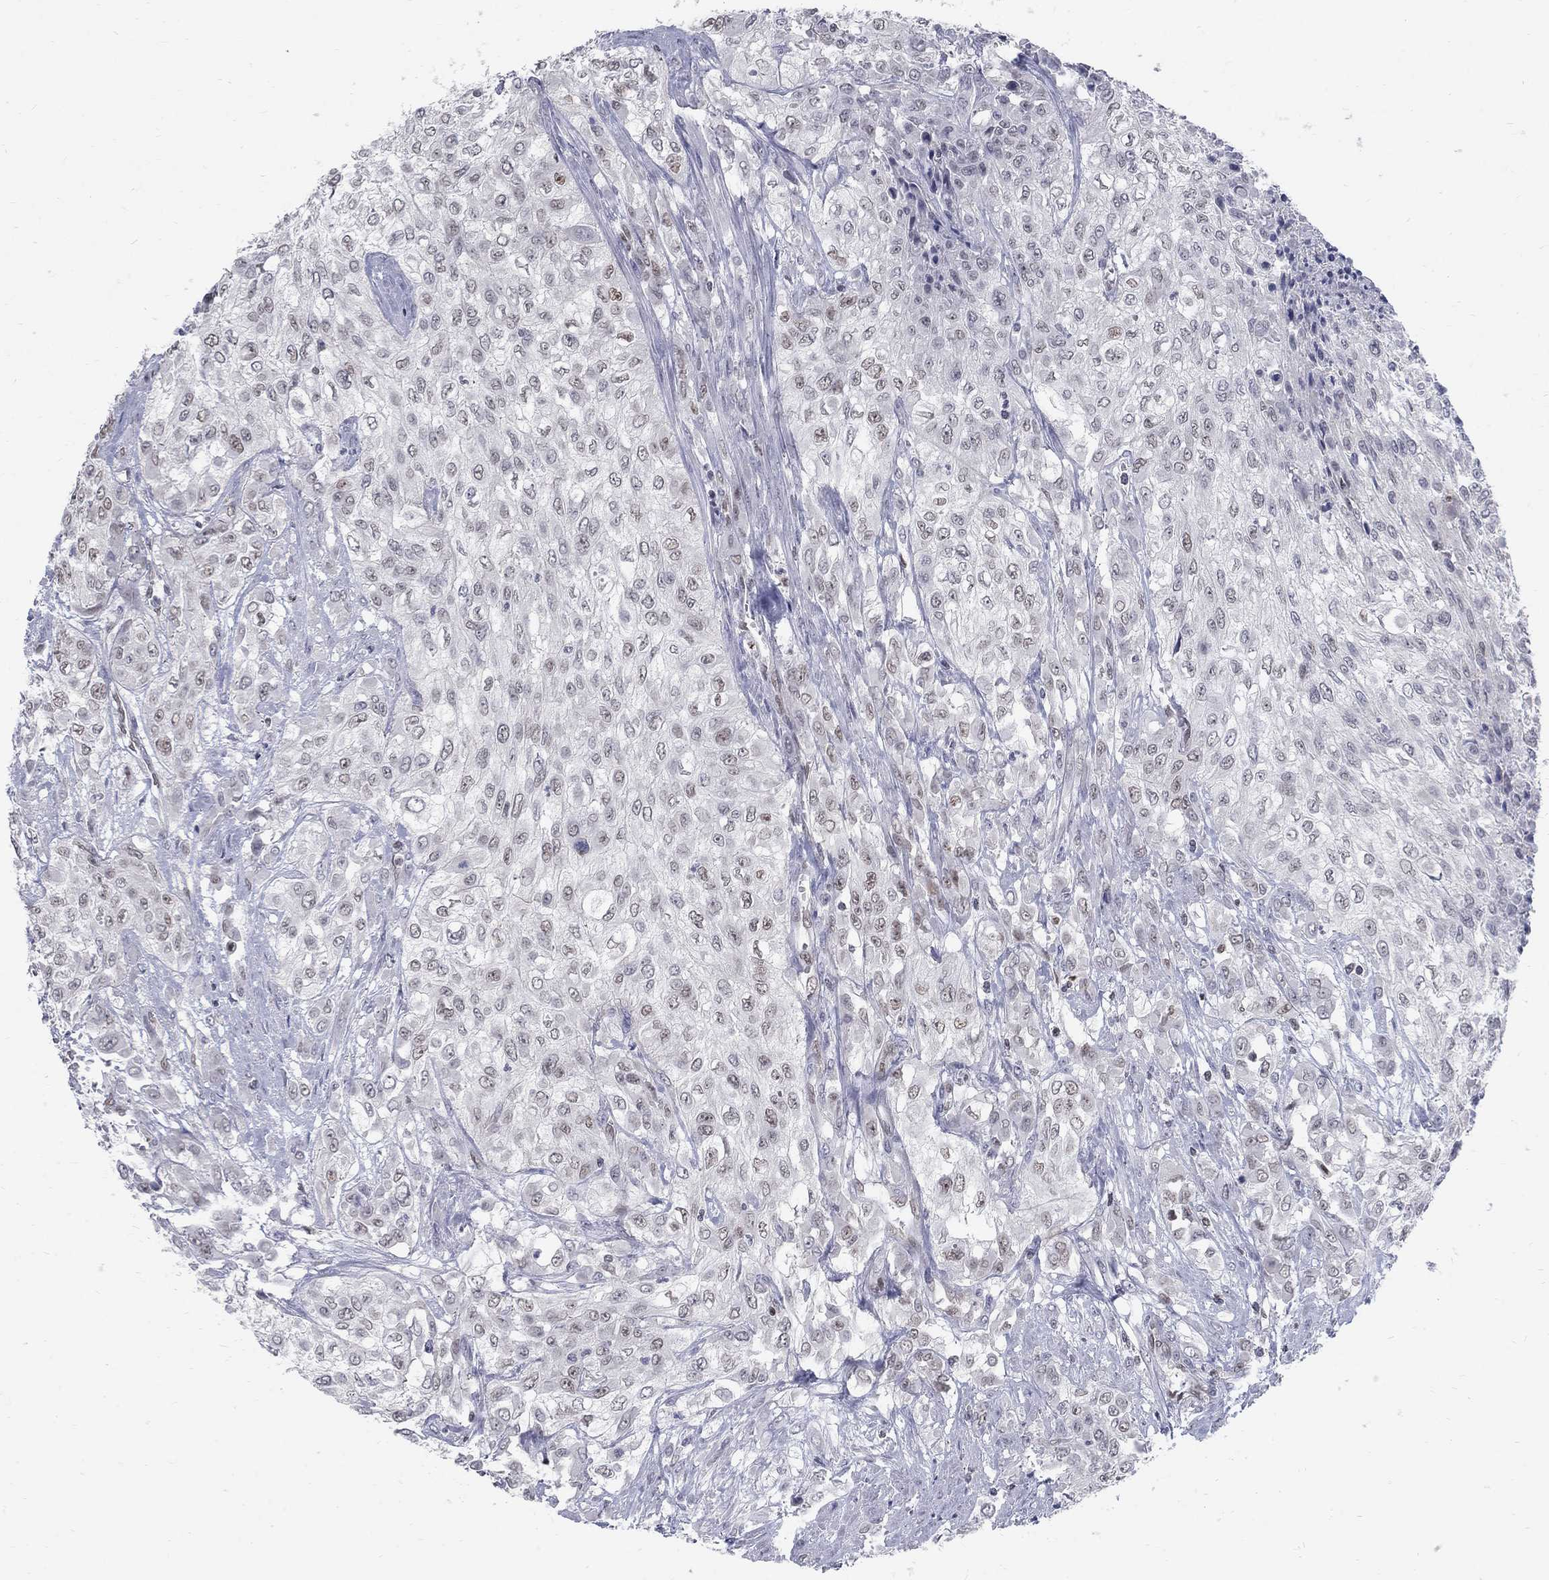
{"staining": {"intensity": "negative", "quantity": "none", "location": "none"}, "tissue": "urothelial cancer", "cell_type": "Tumor cells", "image_type": "cancer", "snomed": [{"axis": "morphology", "description": "Urothelial carcinoma, High grade"}, {"axis": "topography", "description": "Urinary bladder"}], "caption": "DAB (3,3'-diaminobenzidine) immunohistochemical staining of human urothelial carcinoma (high-grade) reveals no significant staining in tumor cells. (Immunohistochemistry (ihc), brightfield microscopy, high magnification).", "gene": "GCFC2", "patient": {"sex": "male", "age": 57}}